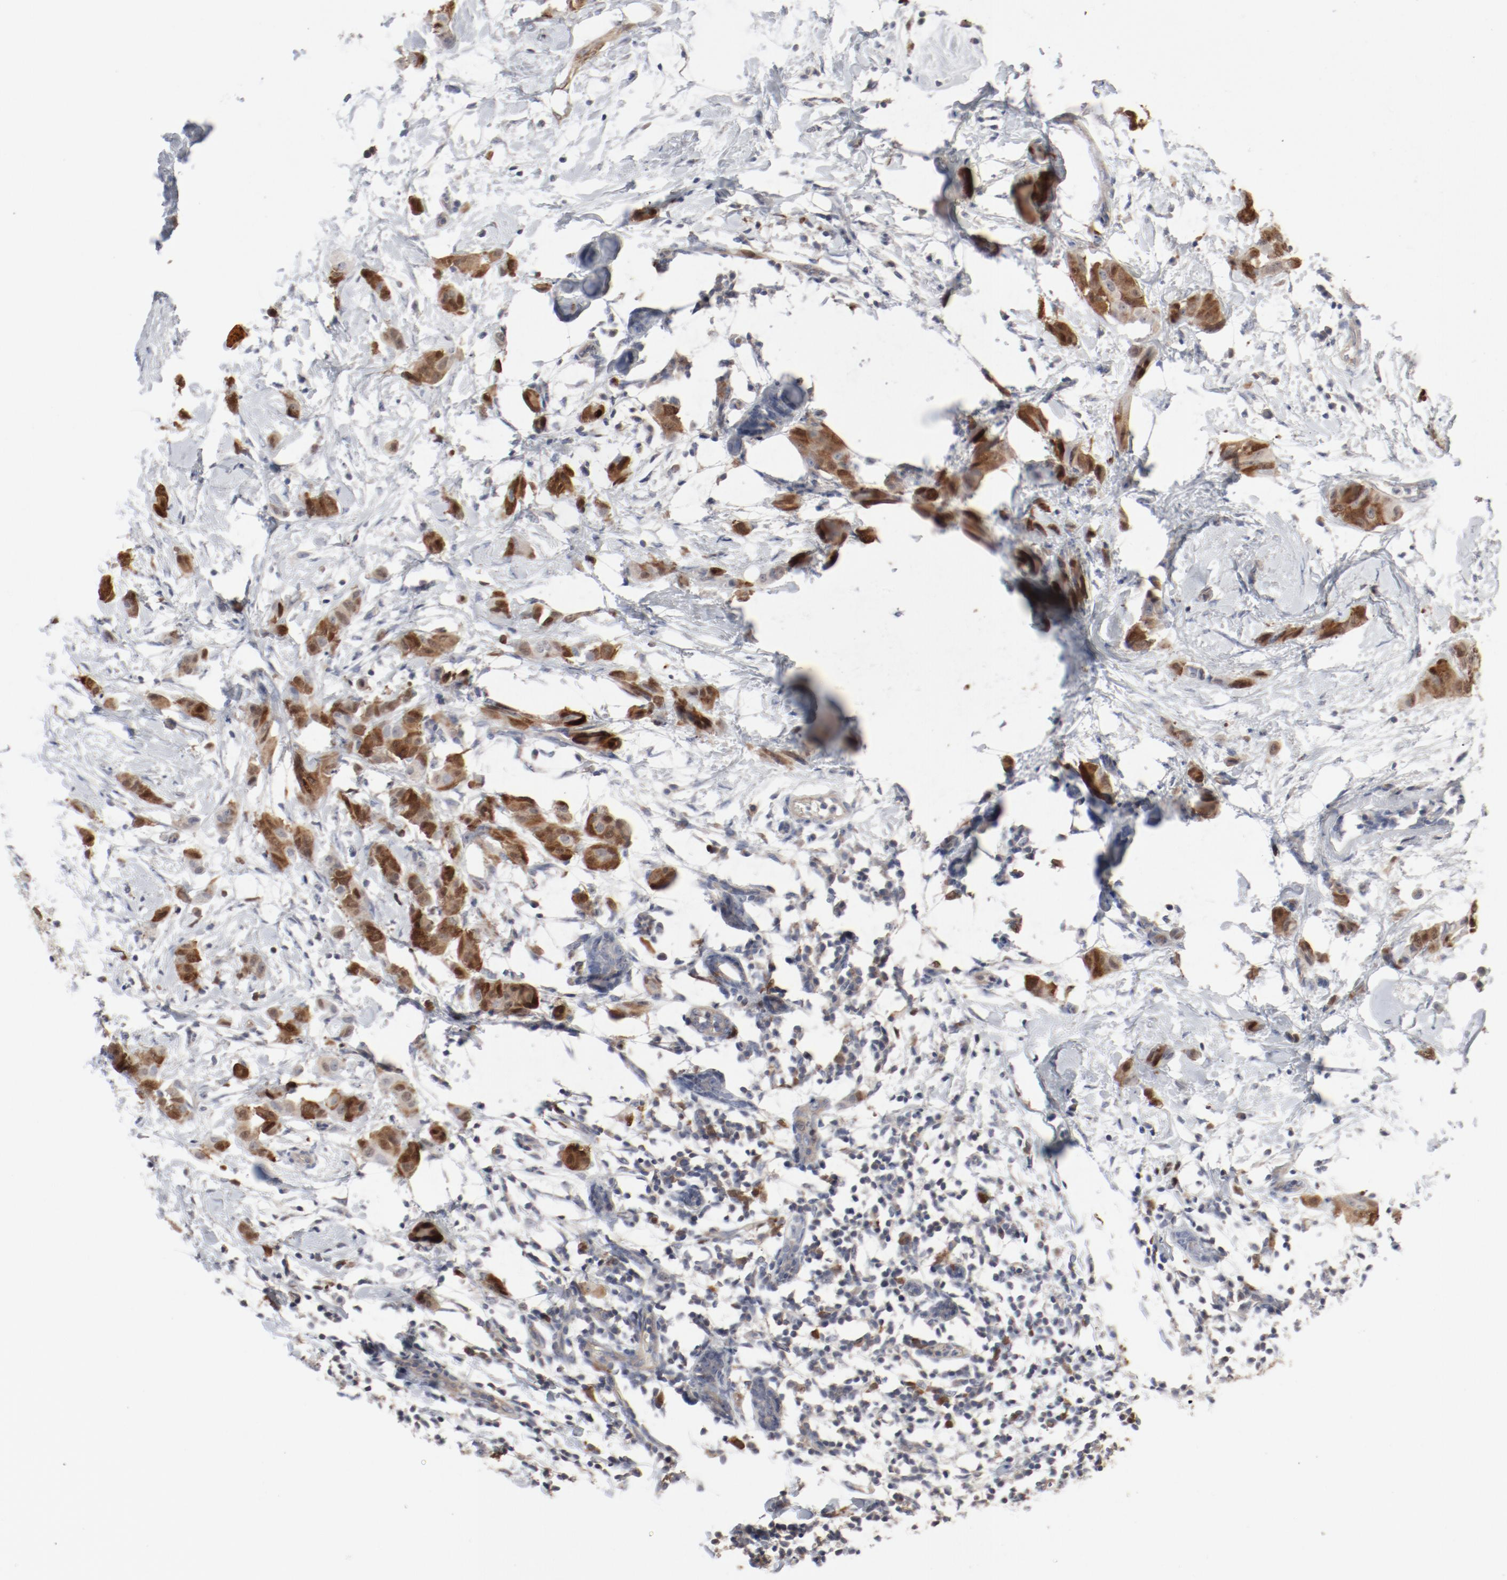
{"staining": {"intensity": "moderate", "quantity": "25%-75%", "location": "cytoplasmic/membranous,nuclear"}, "tissue": "breast cancer", "cell_type": "Tumor cells", "image_type": "cancer", "snomed": [{"axis": "morphology", "description": "Duct carcinoma"}, {"axis": "topography", "description": "Breast"}], "caption": "This histopathology image shows immunohistochemistry (IHC) staining of human breast cancer (intraductal carcinoma), with medium moderate cytoplasmic/membranous and nuclear positivity in approximately 25%-75% of tumor cells.", "gene": "CDK1", "patient": {"sex": "female", "age": 40}}